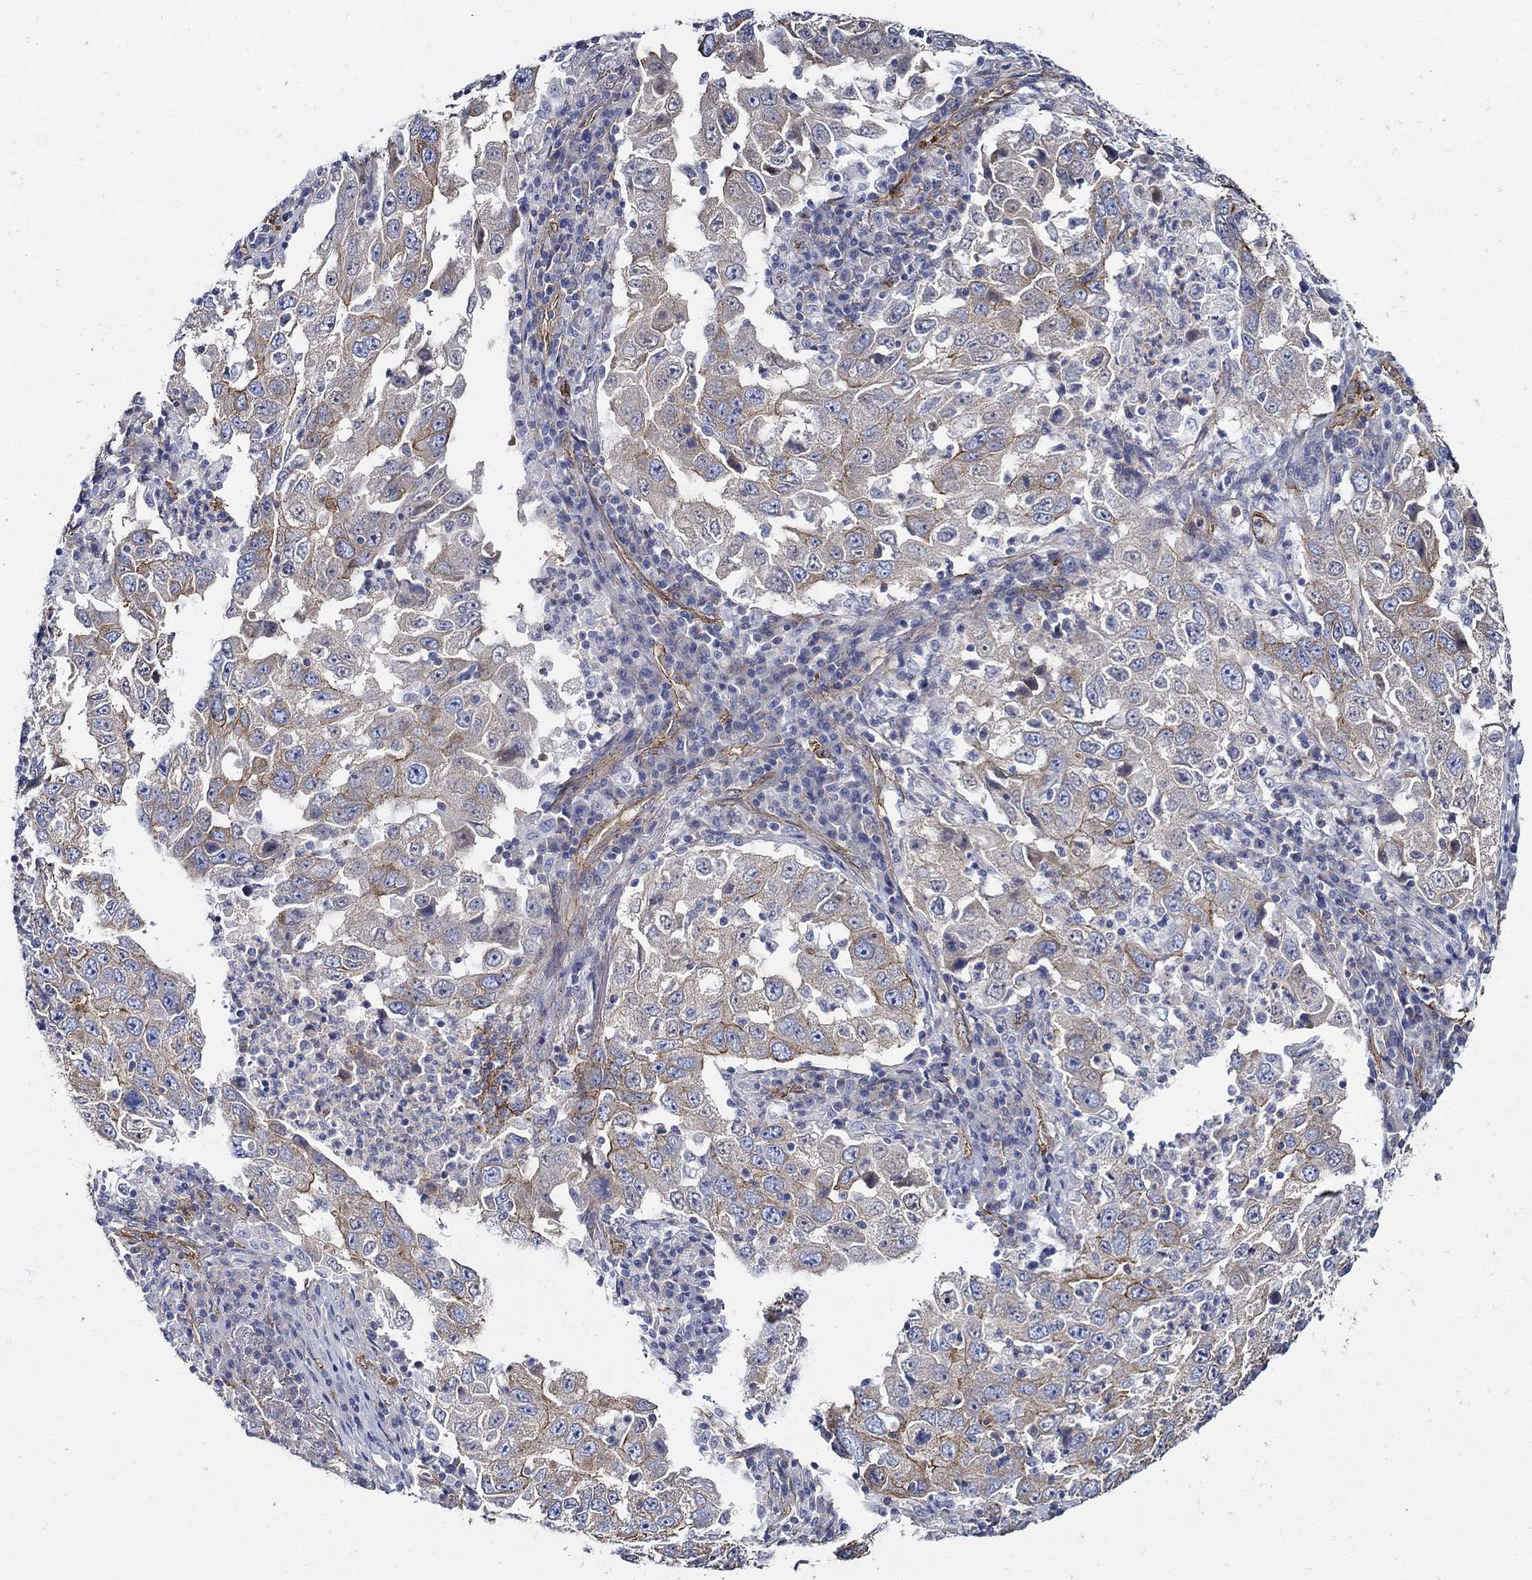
{"staining": {"intensity": "strong", "quantity": "<25%", "location": "cytoplasmic/membranous"}, "tissue": "lung cancer", "cell_type": "Tumor cells", "image_type": "cancer", "snomed": [{"axis": "morphology", "description": "Adenocarcinoma, NOS"}, {"axis": "topography", "description": "Lung"}], "caption": "This micrograph displays immunohistochemistry staining of lung cancer (adenocarcinoma), with medium strong cytoplasmic/membranous positivity in about <25% of tumor cells.", "gene": "APBB3", "patient": {"sex": "male", "age": 73}}